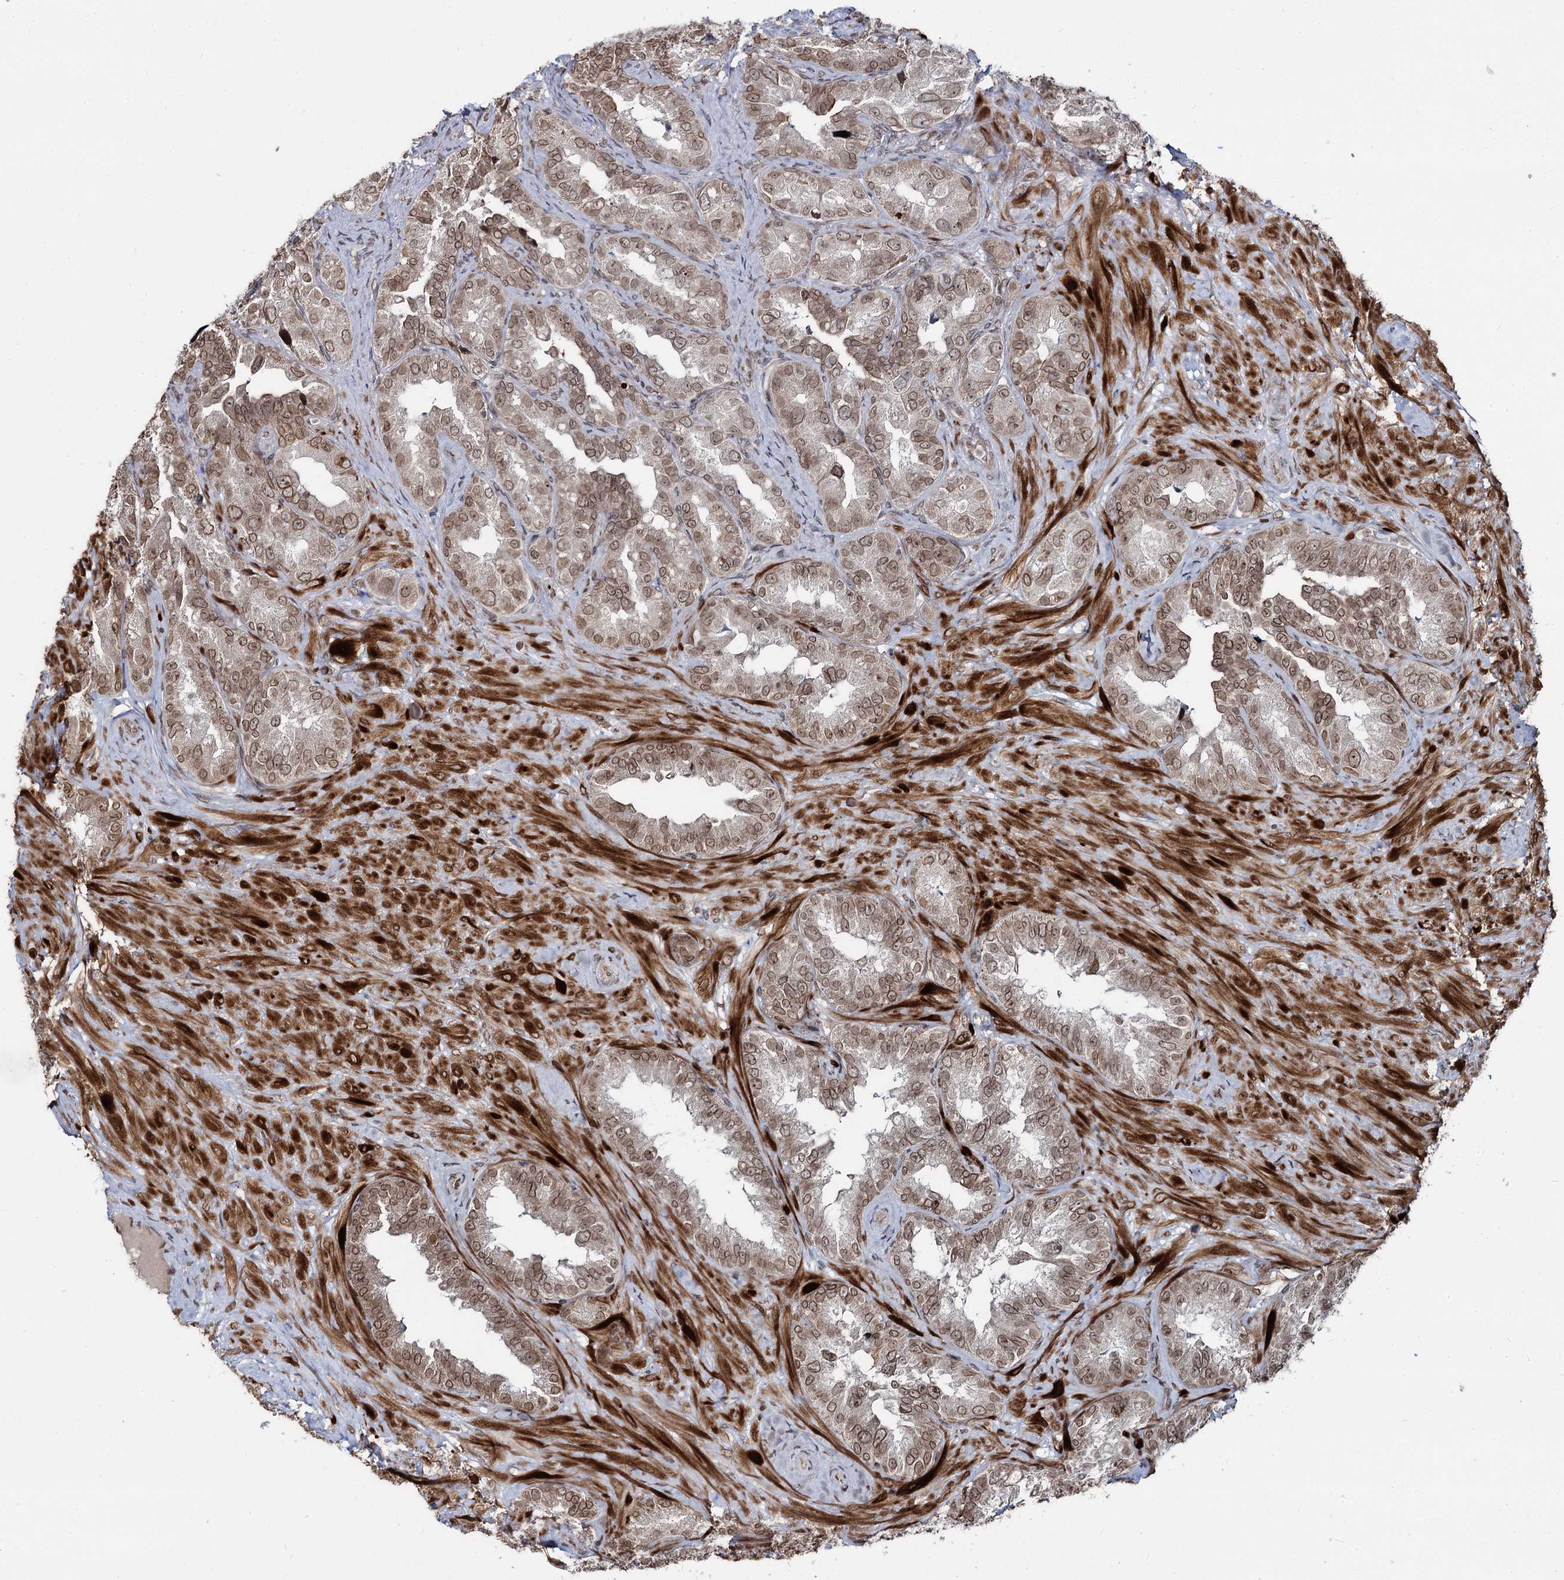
{"staining": {"intensity": "moderate", "quantity": ">75%", "location": "cytoplasmic/membranous,nuclear"}, "tissue": "seminal vesicle", "cell_type": "Glandular cells", "image_type": "normal", "snomed": [{"axis": "morphology", "description": "Normal tissue, NOS"}, {"axis": "topography", "description": "Seminal veicle"}, {"axis": "topography", "description": "Peripheral nerve tissue"}], "caption": "Immunohistochemical staining of unremarkable human seminal vesicle demonstrates medium levels of moderate cytoplasmic/membranous,nuclear expression in approximately >75% of glandular cells. The staining was performed using DAB, with brown indicating positive protein expression. Nuclei are stained blue with hematoxylin.", "gene": "RNF6", "patient": {"sex": "male", "age": 67}}